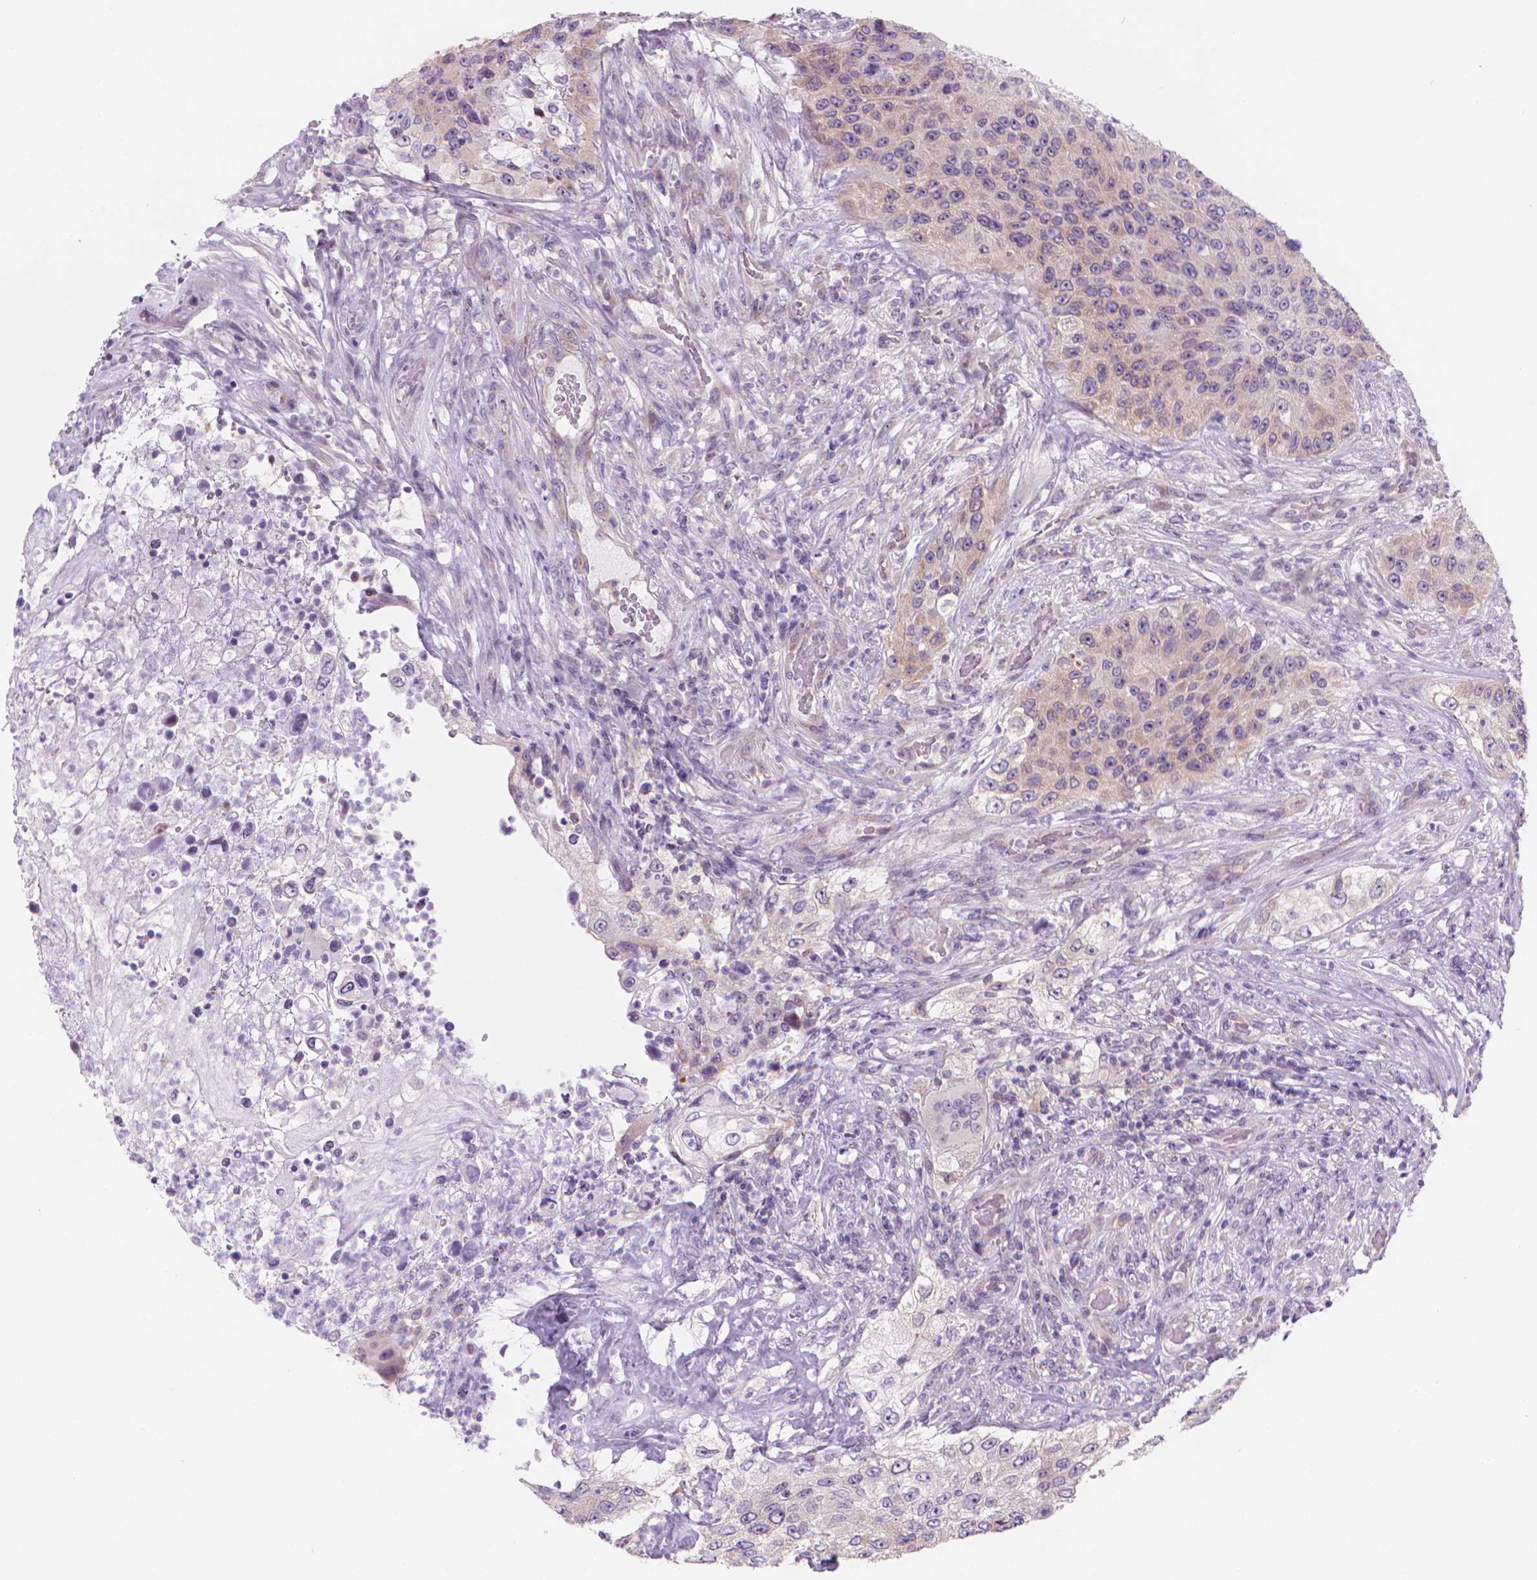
{"staining": {"intensity": "weak", "quantity": "<25%", "location": "cytoplasmic/membranous"}, "tissue": "urothelial cancer", "cell_type": "Tumor cells", "image_type": "cancer", "snomed": [{"axis": "morphology", "description": "Urothelial carcinoma, High grade"}, {"axis": "topography", "description": "Urinary bladder"}], "caption": "Tumor cells show no significant expression in high-grade urothelial carcinoma.", "gene": "ENSG00000187186", "patient": {"sex": "female", "age": 60}}